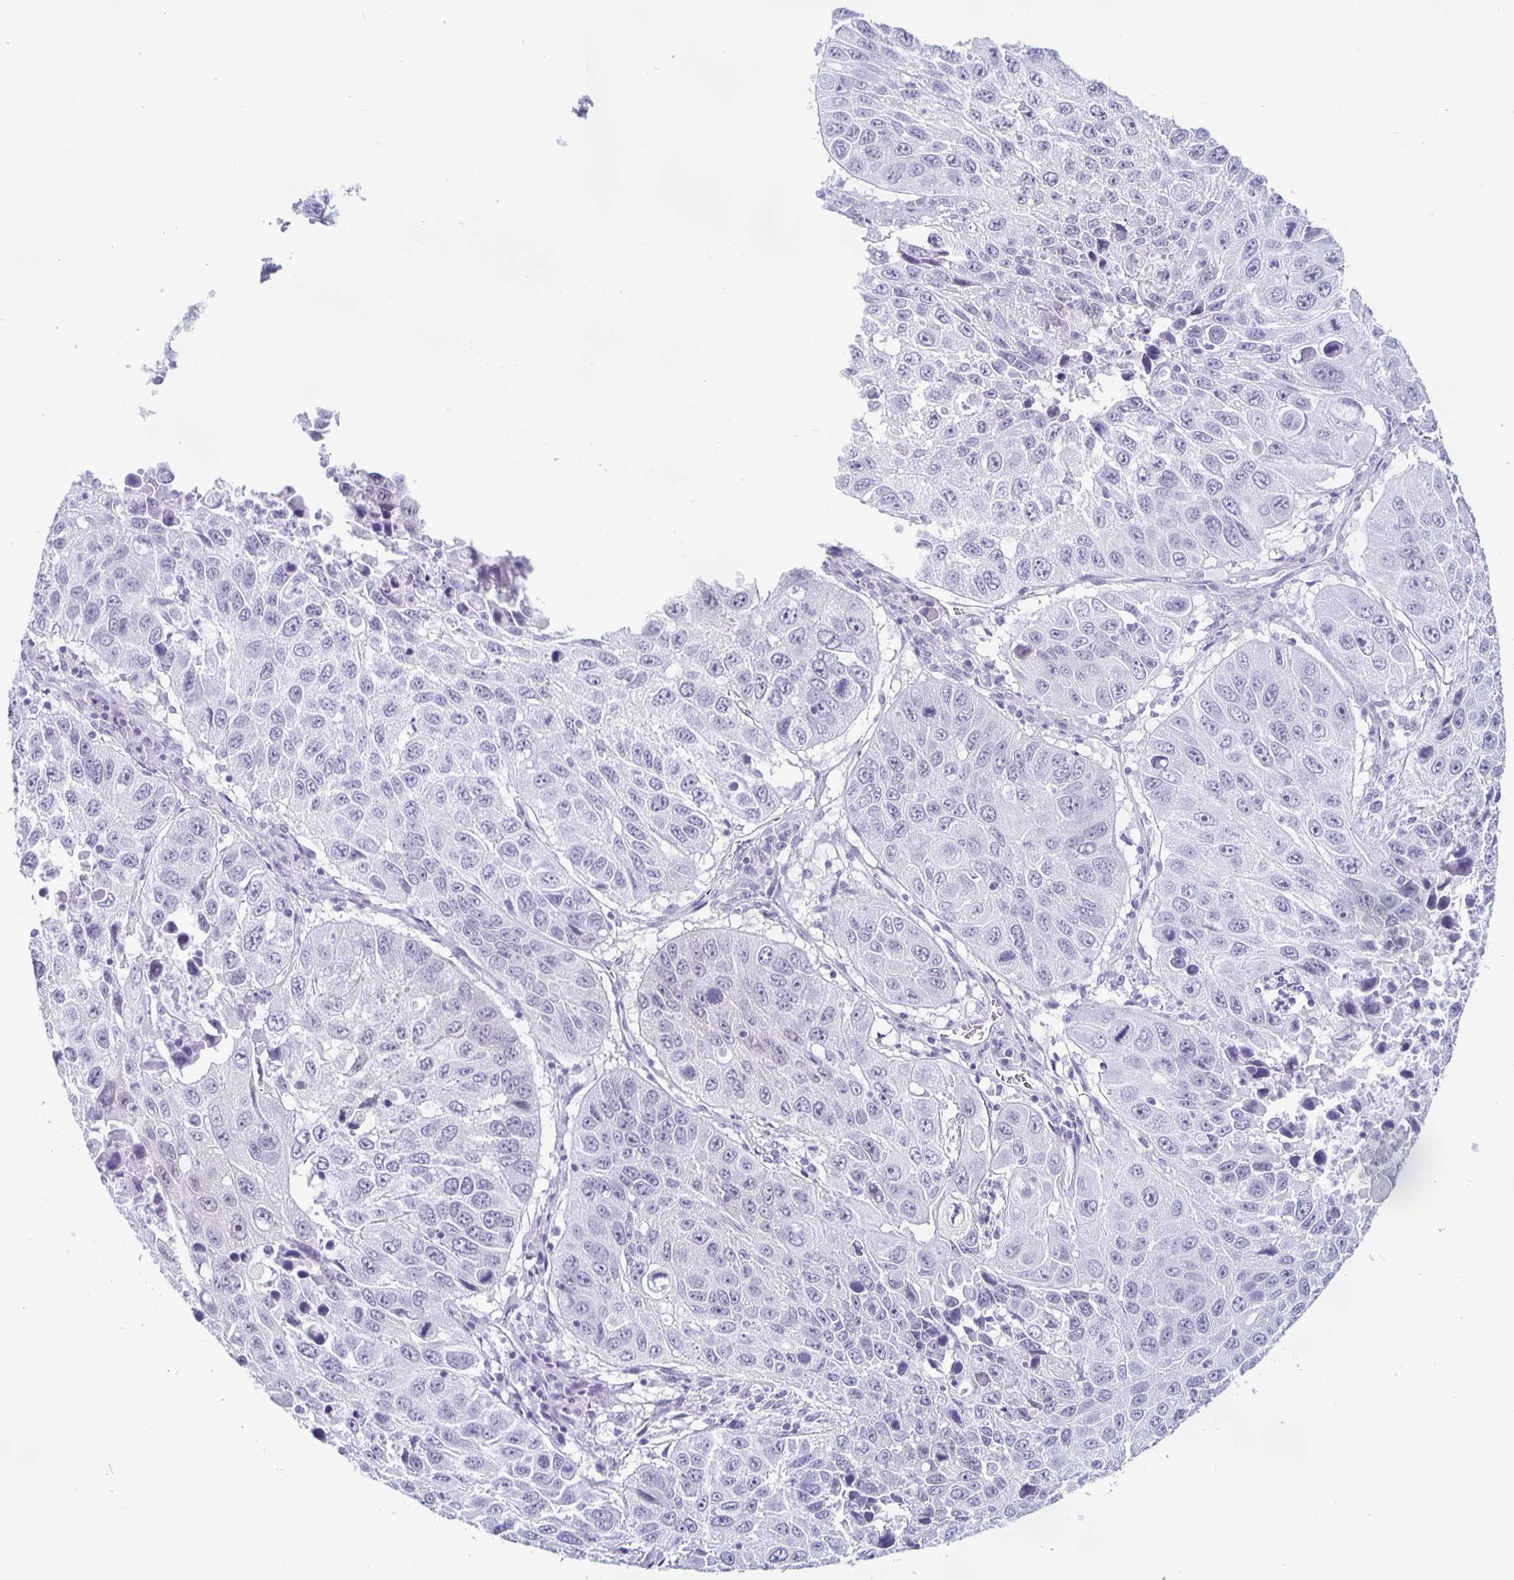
{"staining": {"intensity": "weak", "quantity": "<25%", "location": "nuclear"}, "tissue": "lung cancer", "cell_type": "Tumor cells", "image_type": "cancer", "snomed": [{"axis": "morphology", "description": "Squamous cell carcinoma, NOS"}, {"axis": "topography", "description": "Lung"}], "caption": "Photomicrograph shows no protein positivity in tumor cells of squamous cell carcinoma (lung) tissue.", "gene": "TPPP", "patient": {"sex": "female", "age": 61}}